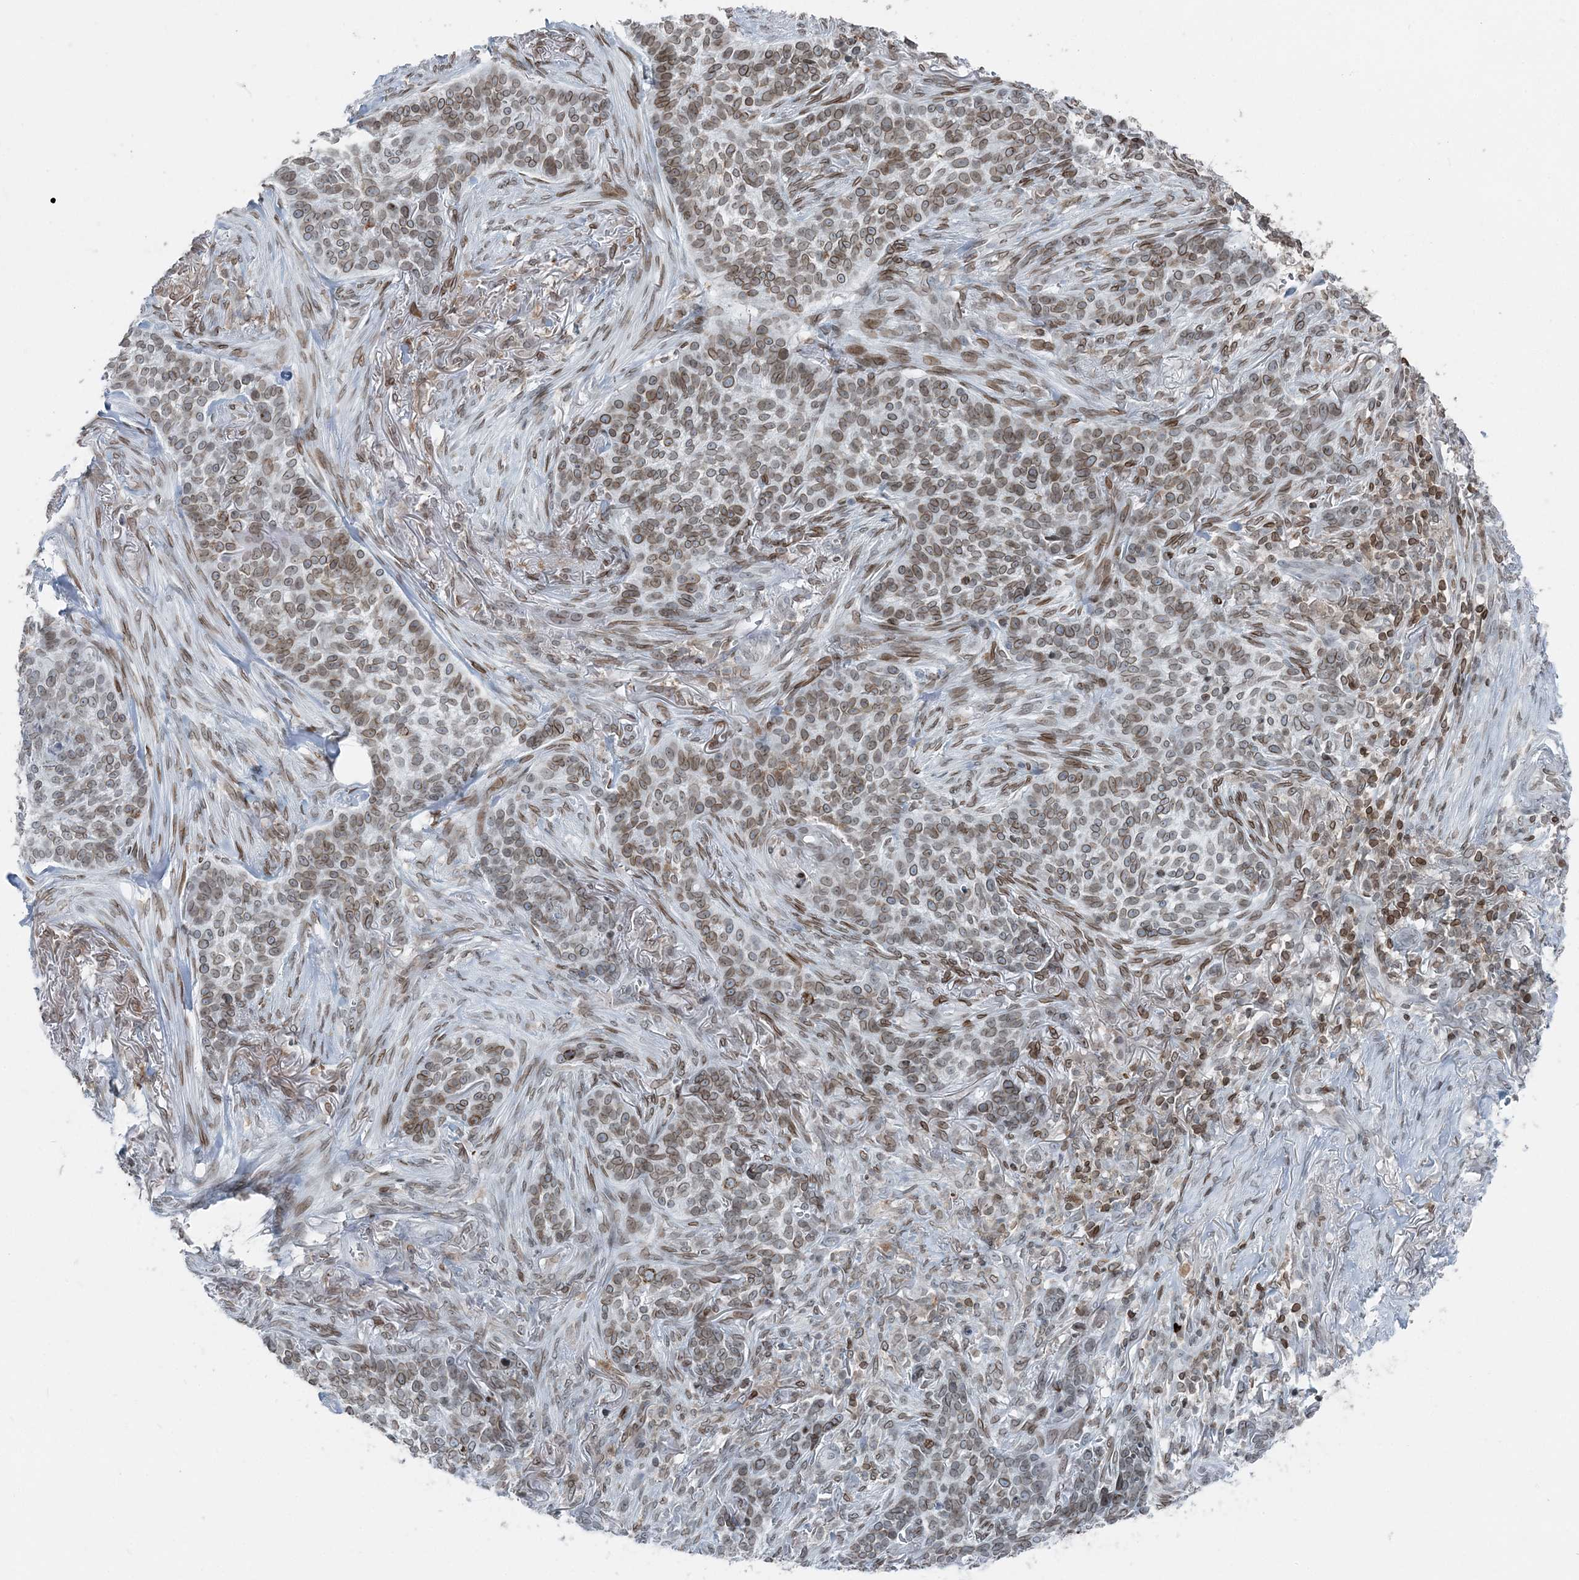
{"staining": {"intensity": "moderate", "quantity": ">75%", "location": "cytoplasmic/membranous,nuclear"}, "tissue": "skin cancer", "cell_type": "Tumor cells", "image_type": "cancer", "snomed": [{"axis": "morphology", "description": "Basal cell carcinoma"}, {"axis": "topography", "description": "Skin"}], "caption": "Protein staining of skin cancer tissue displays moderate cytoplasmic/membranous and nuclear positivity in approximately >75% of tumor cells. (brown staining indicates protein expression, while blue staining denotes nuclei).", "gene": "GJD4", "patient": {"sex": "male", "age": 85}}